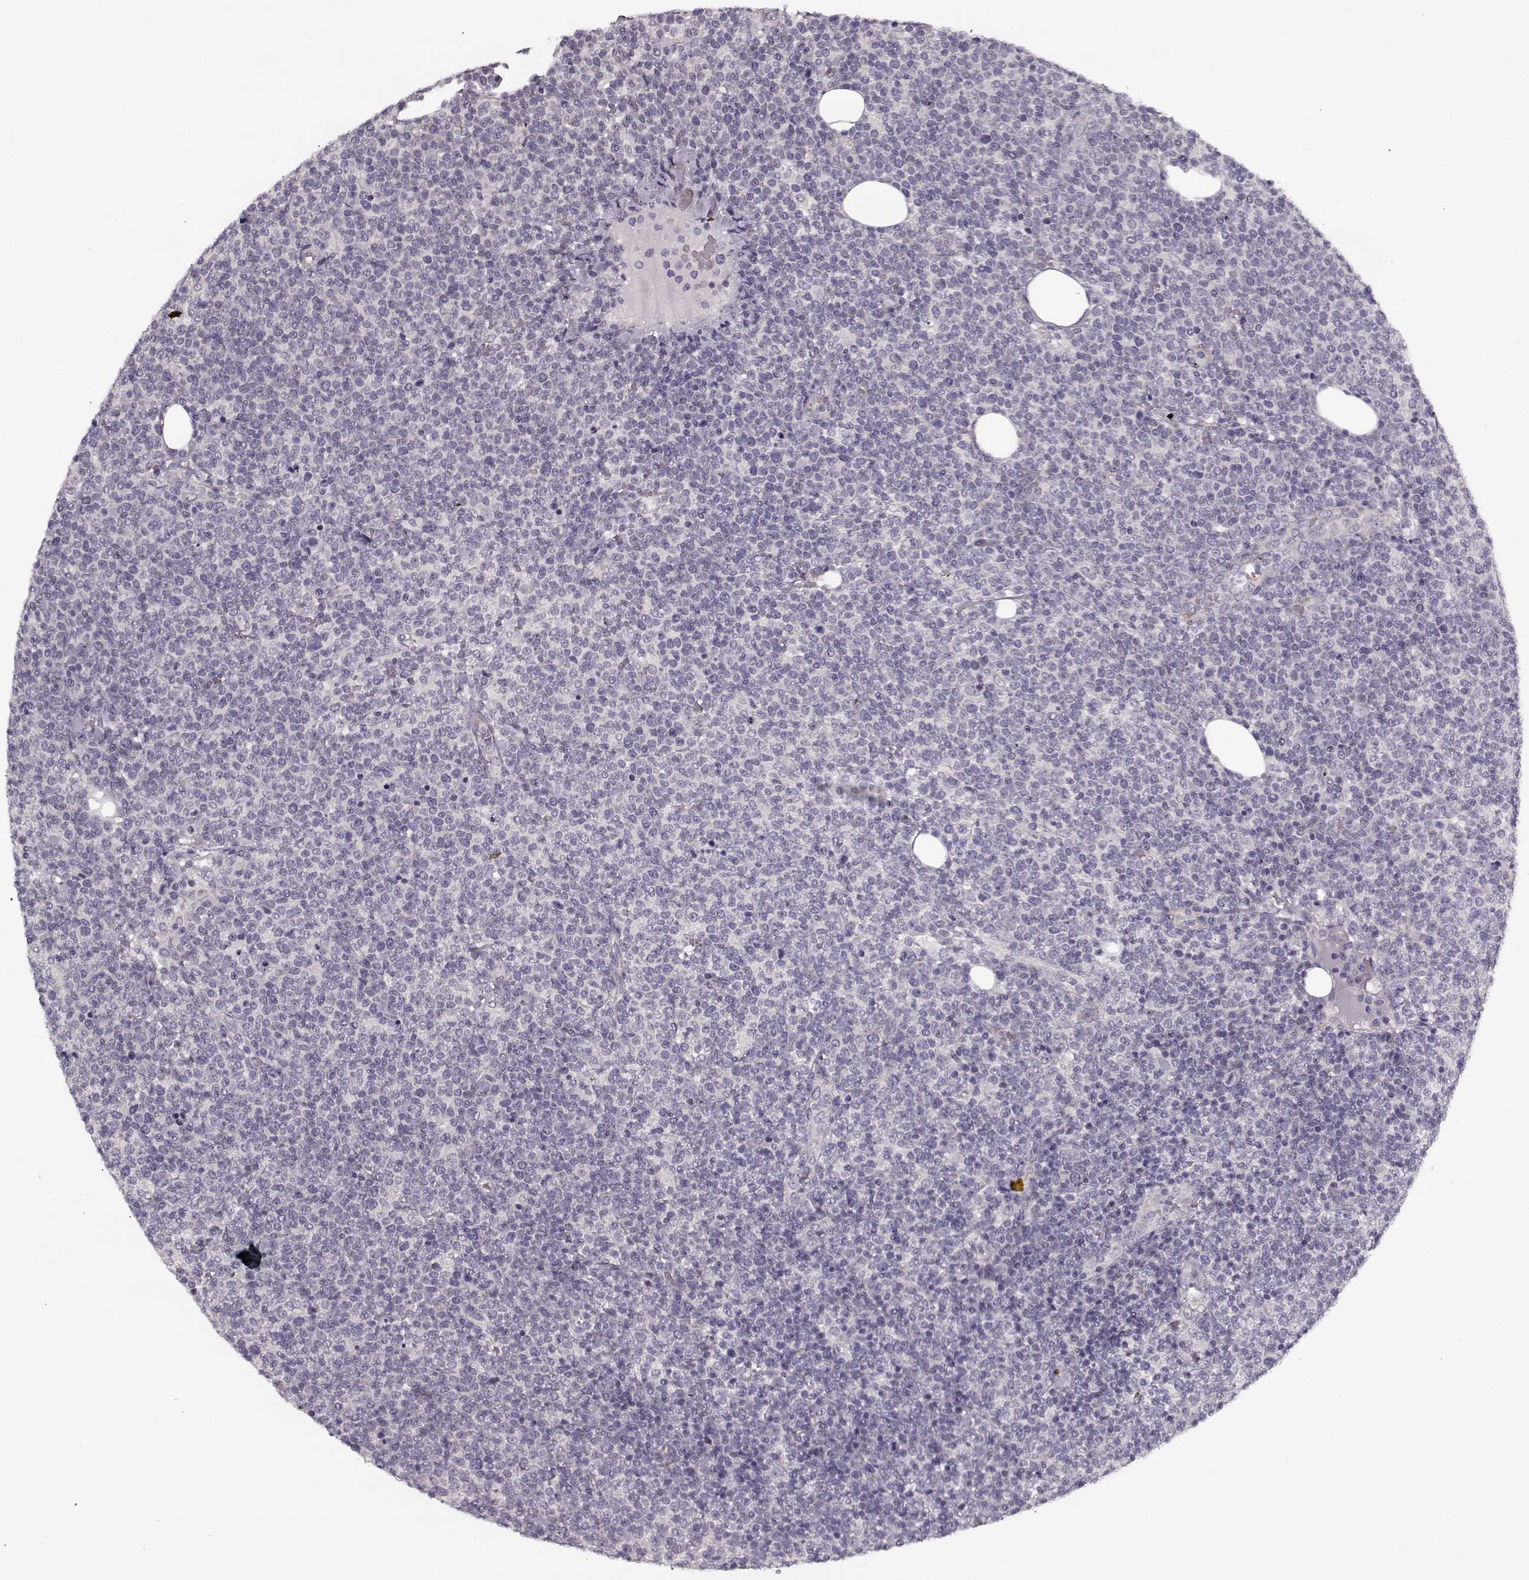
{"staining": {"intensity": "negative", "quantity": "none", "location": "none"}, "tissue": "lymphoma", "cell_type": "Tumor cells", "image_type": "cancer", "snomed": [{"axis": "morphology", "description": "Malignant lymphoma, non-Hodgkin's type, High grade"}, {"axis": "topography", "description": "Lymph node"}], "caption": "Tumor cells show no significant protein expression in high-grade malignant lymphoma, non-Hodgkin's type.", "gene": "PNMT", "patient": {"sex": "male", "age": 61}}